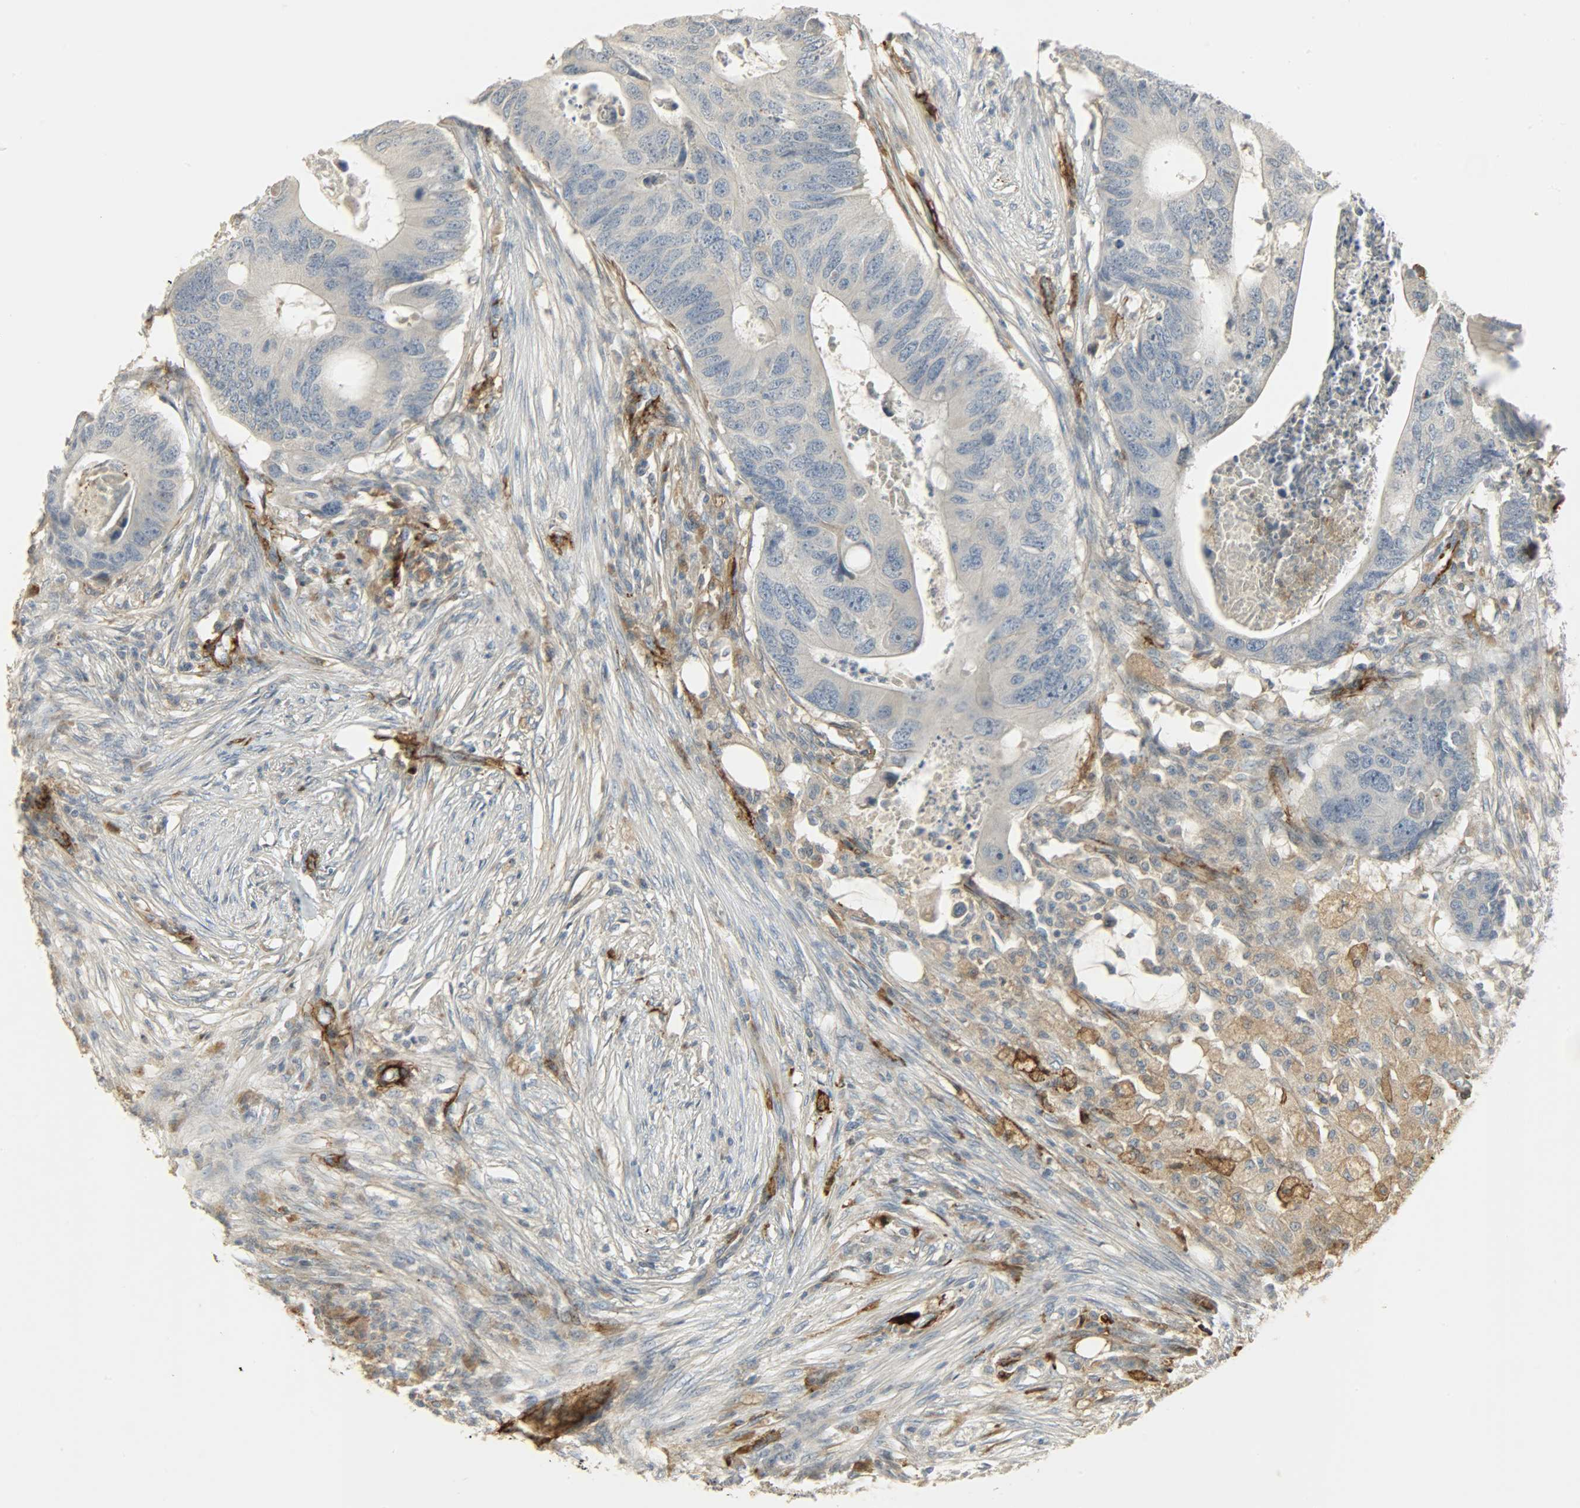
{"staining": {"intensity": "negative", "quantity": "none", "location": "none"}, "tissue": "colorectal cancer", "cell_type": "Tumor cells", "image_type": "cancer", "snomed": [{"axis": "morphology", "description": "Adenocarcinoma, NOS"}, {"axis": "topography", "description": "Colon"}], "caption": "A micrograph of human colorectal adenocarcinoma is negative for staining in tumor cells. (Stains: DAB (3,3'-diaminobenzidine) IHC with hematoxylin counter stain, Microscopy: brightfield microscopy at high magnification).", "gene": "ENPEP", "patient": {"sex": "male", "age": 71}}